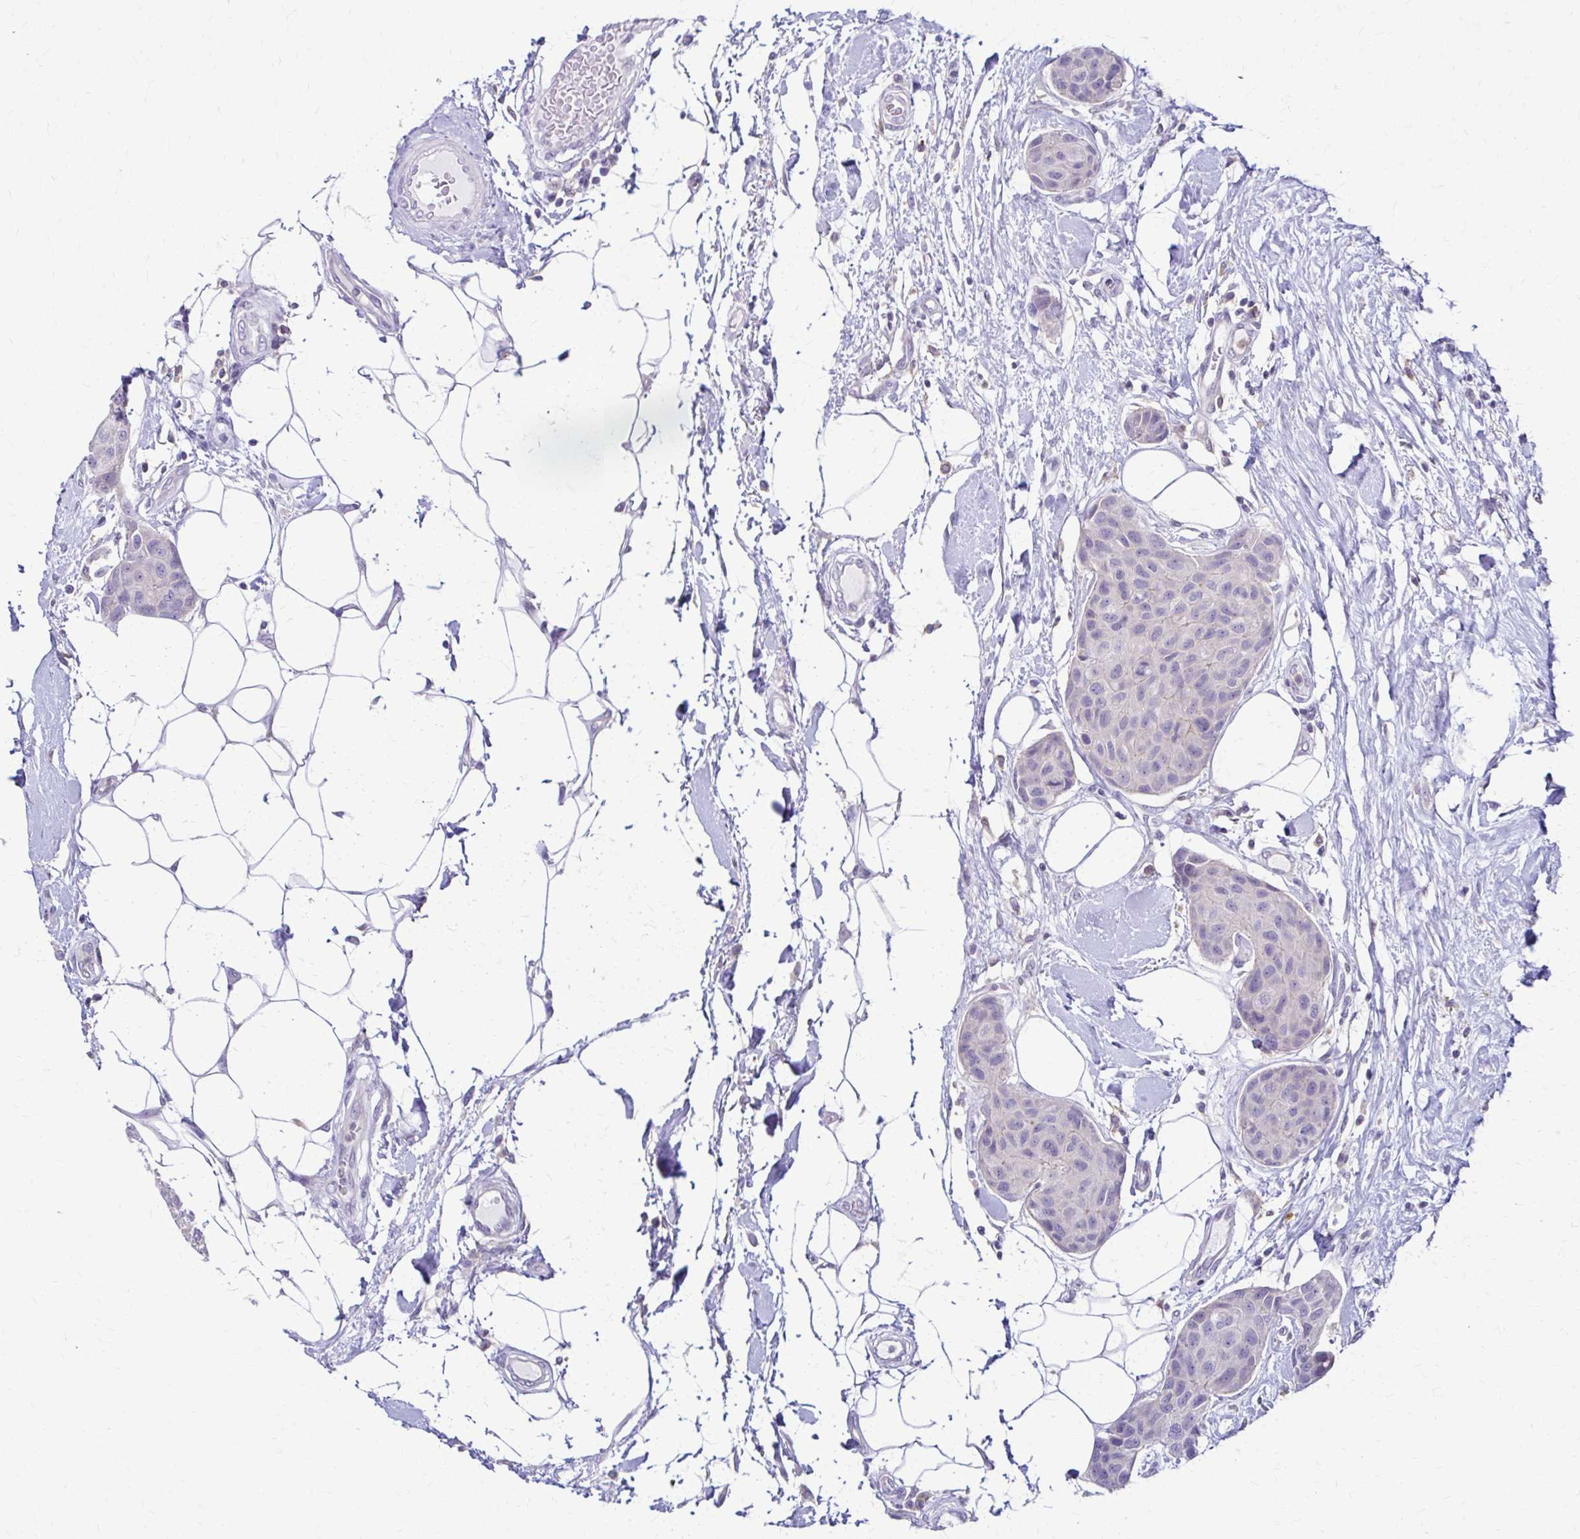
{"staining": {"intensity": "negative", "quantity": "none", "location": "none"}, "tissue": "breast cancer", "cell_type": "Tumor cells", "image_type": "cancer", "snomed": [{"axis": "morphology", "description": "Duct carcinoma"}, {"axis": "topography", "description": "Breast"}, {"axis": "topography", "description": "Lymph node"}], "caption": "Intraductal carcinoma (breast) was stained to show a protein in brown. There is no significant staining in tumor cells.", "gene": "PIK3AP1", "patient": {"sex": "female", "age": 80}}